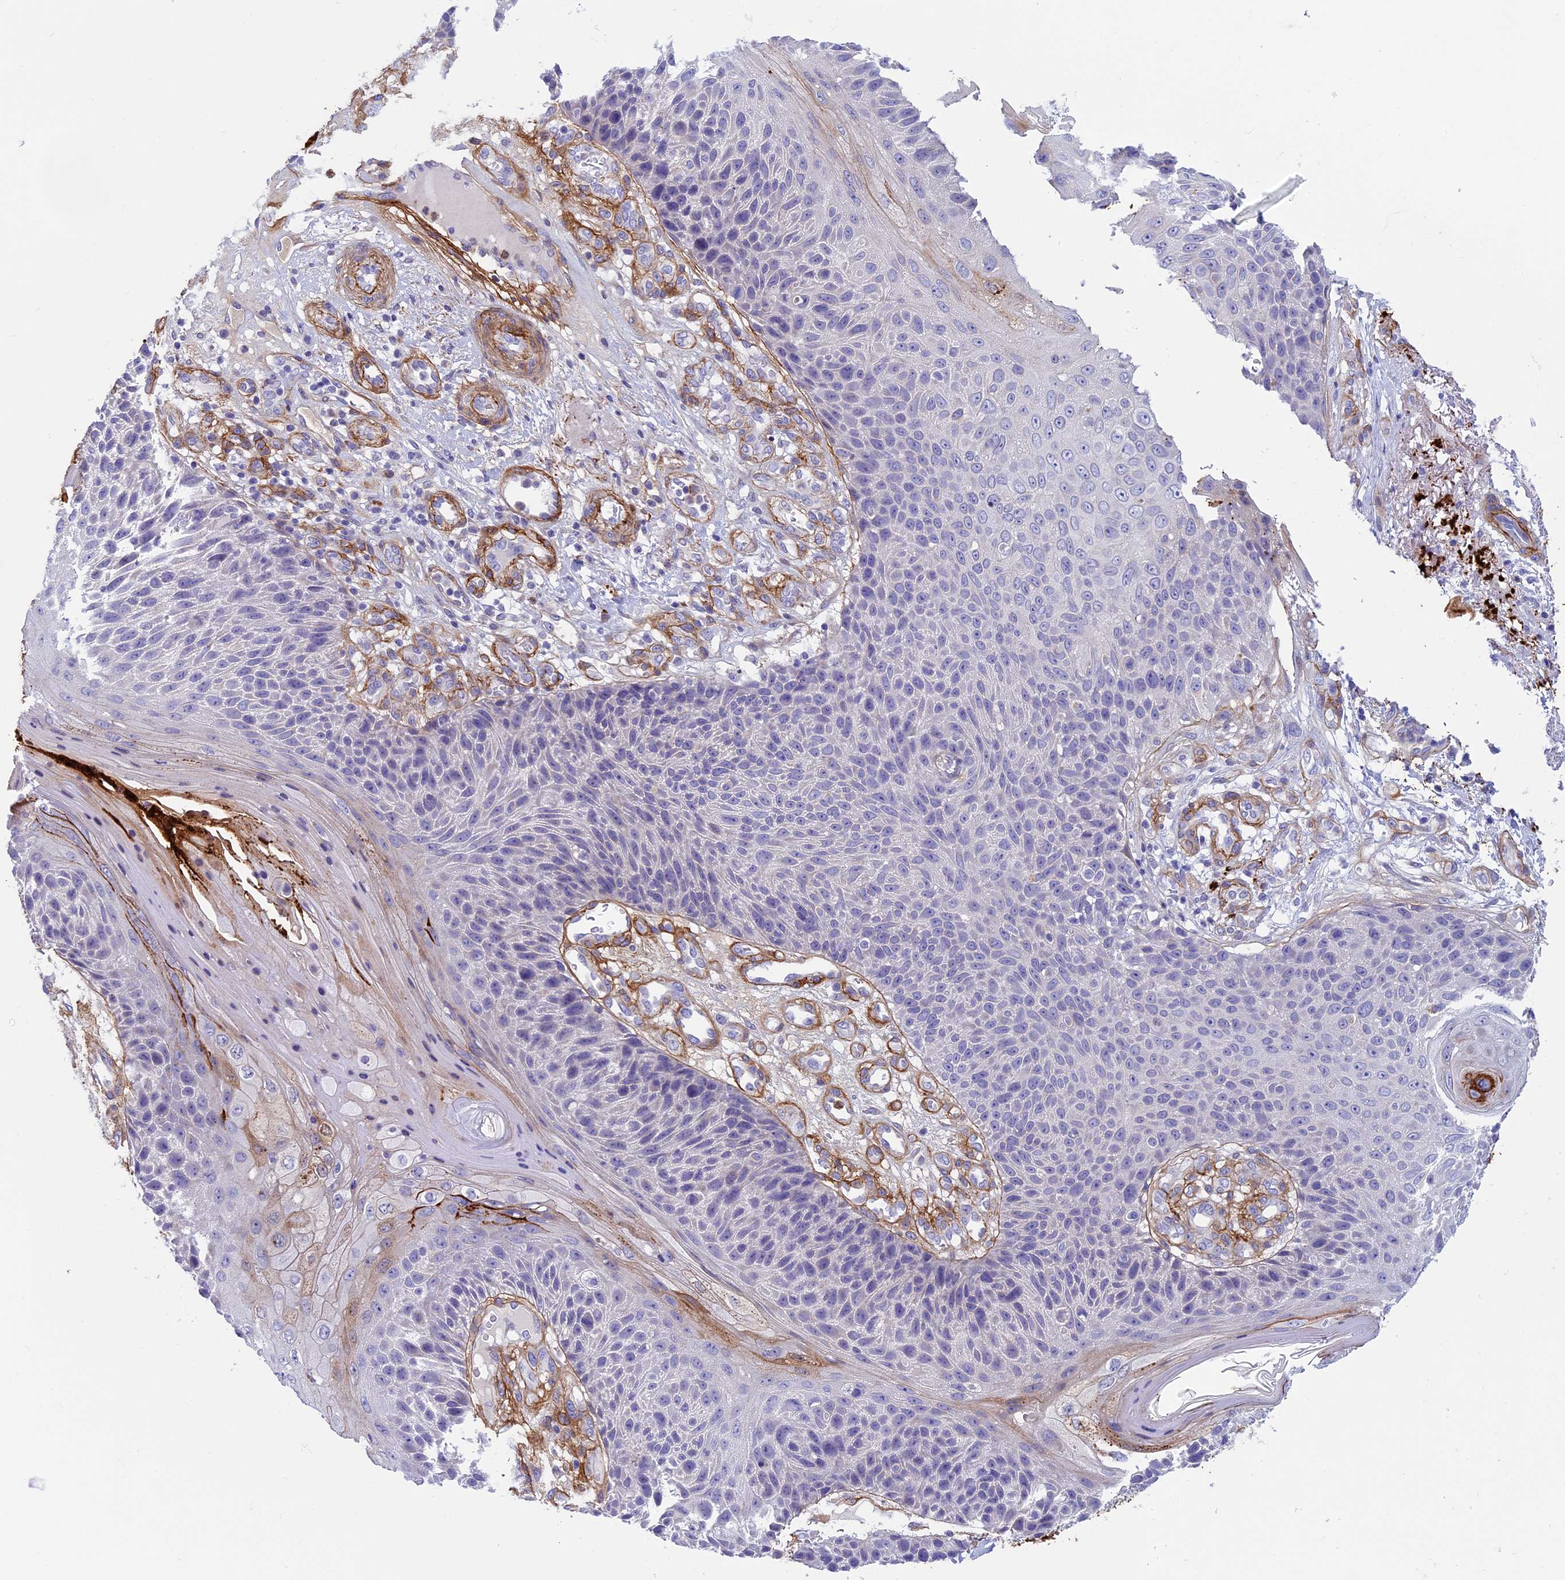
{"staining": {"intensity": "negative", "quantity": "none", "location": "none"}, "tissue": "skin cancer", "cell_type": "Tumor cells", "image_type": "cancer", "snomed": [{"axis": "morphology", "description": "Squamous cell carcinoma, NOS"}, {"axis": "topography", "description": "Skin"}], "caption": "IHC micrograph of neoplastic tissue: squamous cell carcinoma (skin) stained with DAB demonstrates no significant protein expression in tumor cells. Brightfield microscopy of immunohistochemistry stained with DAB (3,3'-diaminobenzidine) (brown) and hematoxylin (blue), captured at high magnification.", "gene": "LOXL1", "patient": {"sex": "female", "age": 88}}